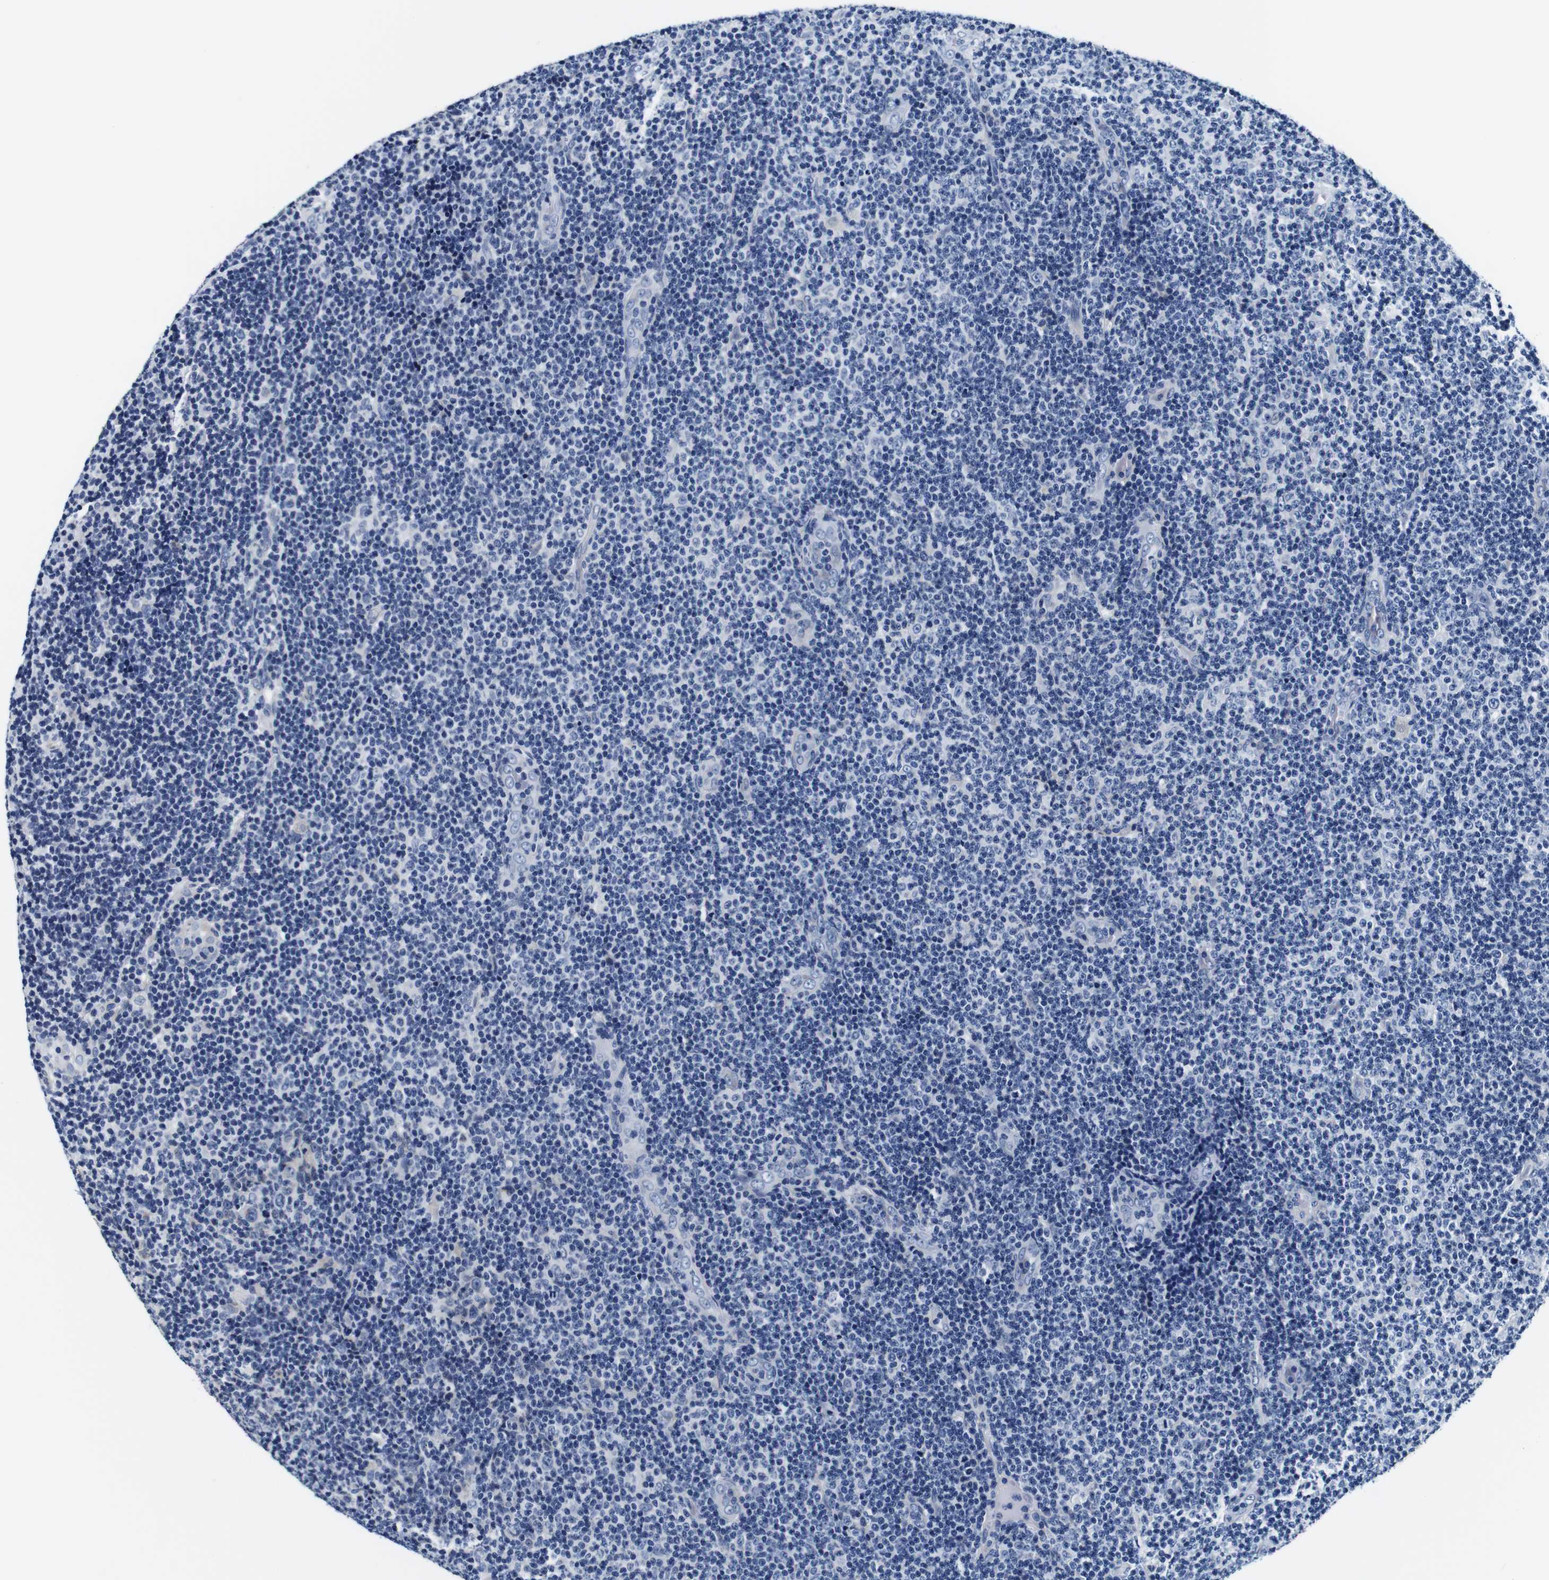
{"staining": {"intensity": "negative", "quantity": "none", "location": "none"}, "tissue": "lymphoma", "cell_type": "Tumor cells", "image_type": "cancer", "snomed": [{"axis": "morphology", "description": "Malignant lymphoma, non-Hodgkin's type, Low grade"}, {"axis": "topography", "description": "Lymph node"}], "caption": "Low-grade malignant lymphoma, non-Hodgkin's type was stained to show a protein in brown. There is no significant staining in tumor cells.", "gene": "GP1BA", "patient": {"sex": "male", "age": 83}}